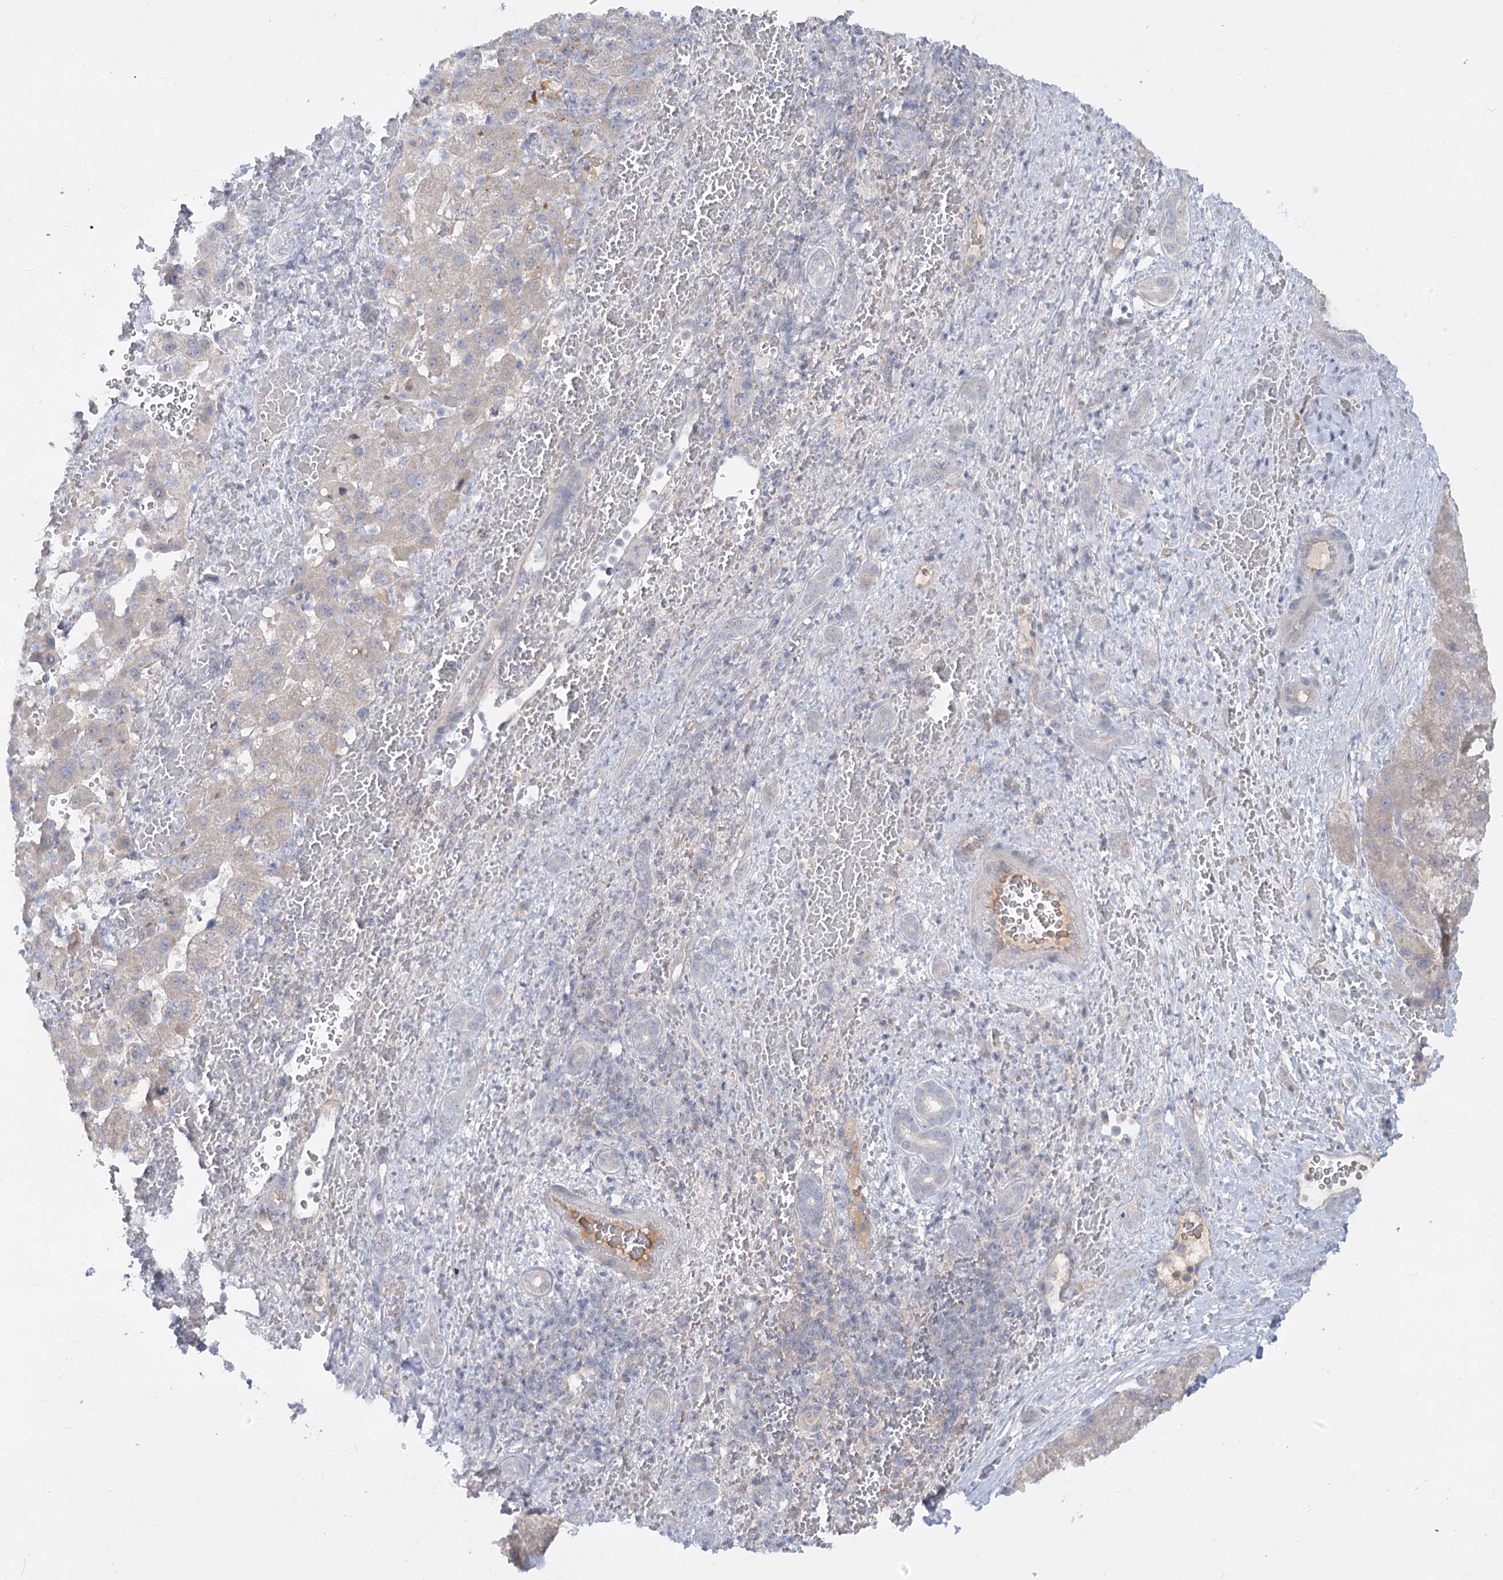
{"staining": {"intensity": "weak", "quantity": "<25%", "location": "cytoplasmic/membranous"}, "tissue": "liver cancer", "cell_type": "Tumor cells", "image_type": "cancer", "snomed": [{"axis": "morphology", "description": "Normal tissue, NOS"}, {"axis": "morphology", "description": "Carcinoma, Hepatocellular, NOS"}, {"axis": "topography", "description": "Liver"}], "caption": "The histopathology image displays no staining of tumor cells in liver cancer (hepatocellular carcinoma).", "gene": "EFHC2", "patient": {"sex": "male", "age": 57}}